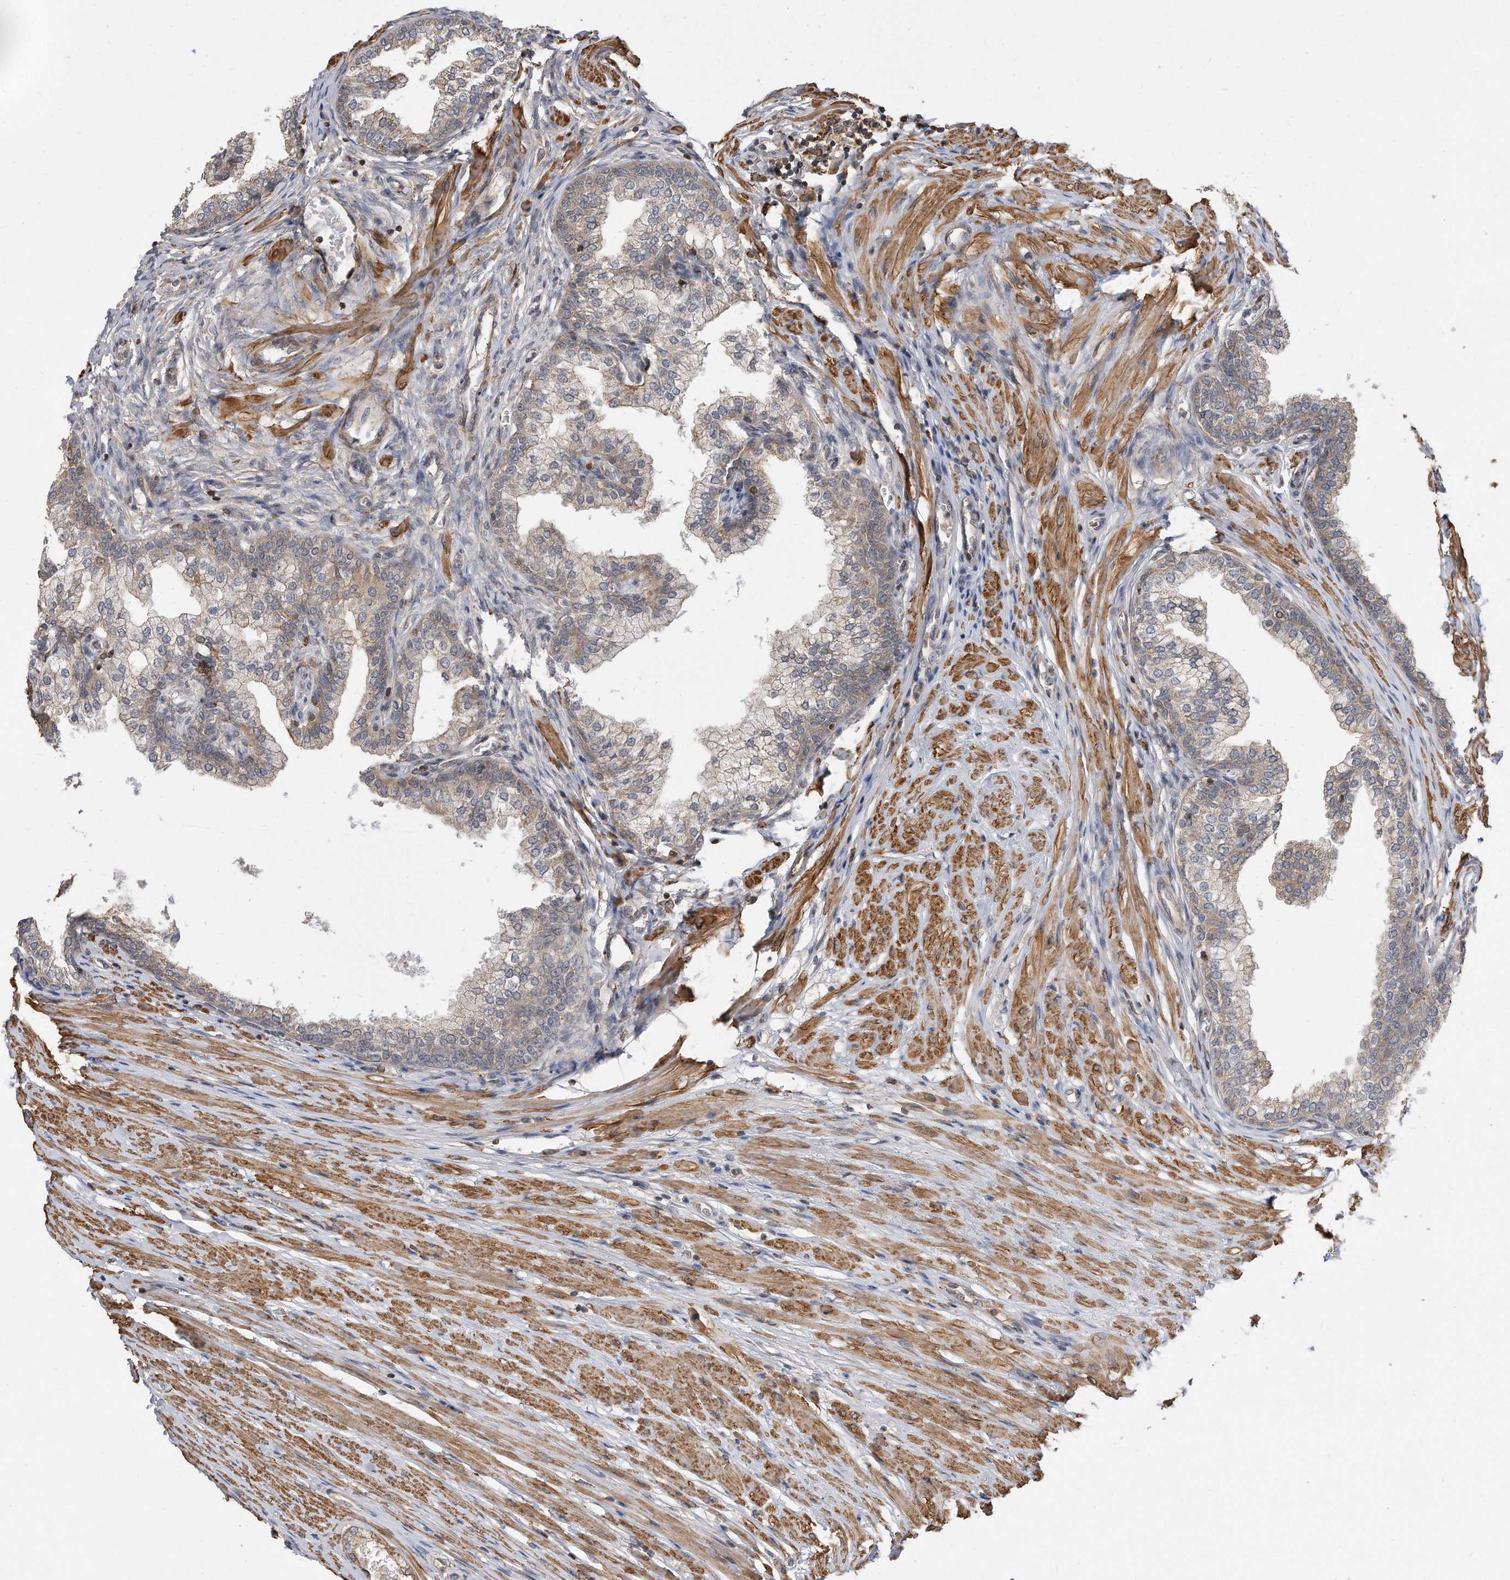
{"staining": {"intensity": "weak", "quantity": "25%-75%", "location": "cytoplasmic/membranous"}, "tissue": "prostate", "cell_type": "Glandular cells", "image_type": "normal", "snomed": [{"axis": "morphology", "description": "Normal tissue, NOS"}, {"axis": "morphology", "description": "Urothelial carcinoma, Low grade"}, {"axis": "topography", "description": "Urinary bladder"}, {"axis": "topography", "description": "Prostate"}], "caption": "DAB immunohistochemical staining of unremarkable prostate displays weak cytoplasmic/membranous protein staining in approximately 25%-75% of glandular cells.", "gene": "TCP1", "patient": {"sex": "male", "age": 60}}